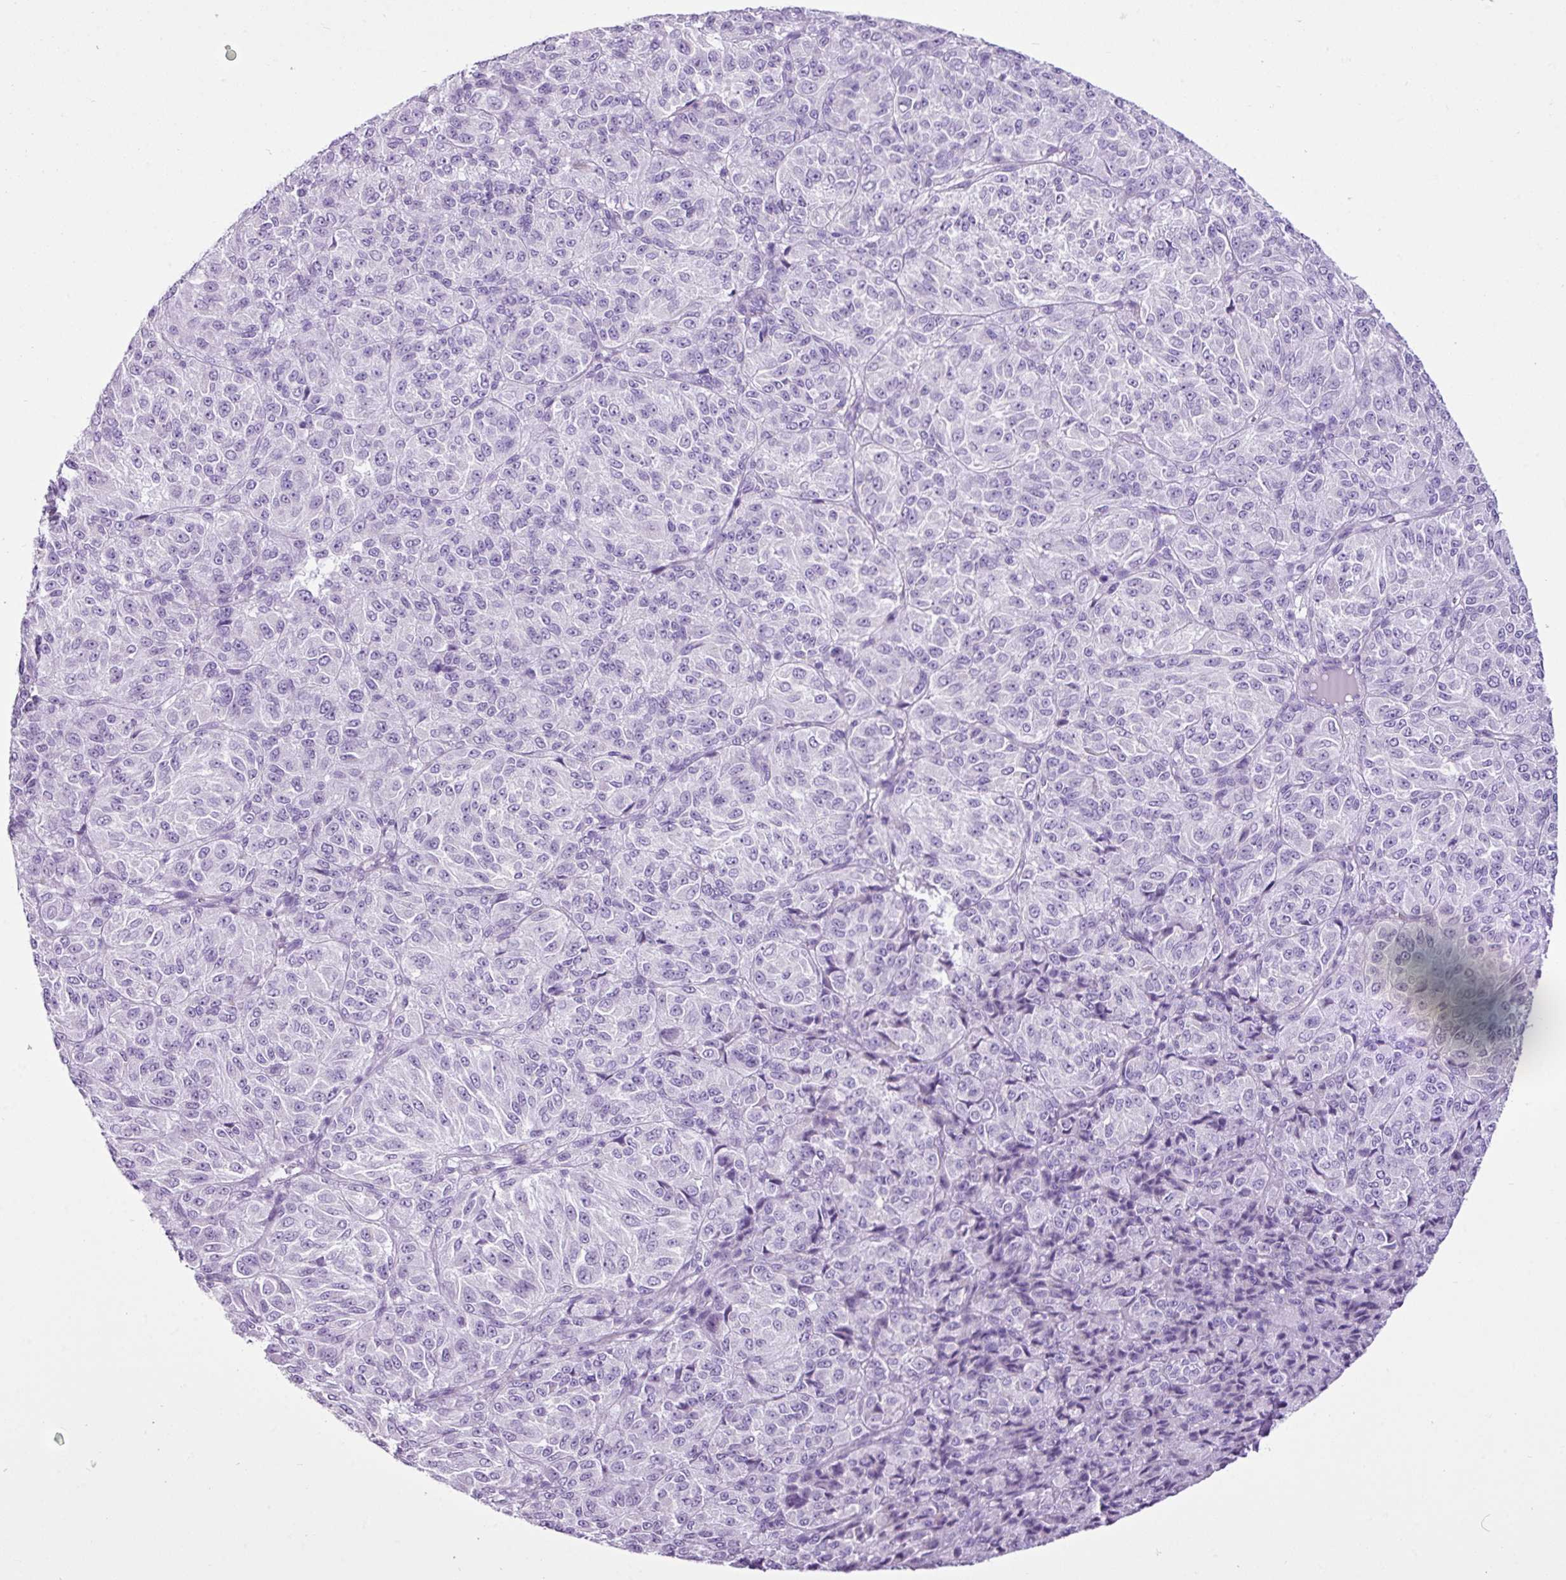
{"staining": {"intensity": "negative", "quantity": "none", "location": "none"}, "tissue": "melanoma", "cell_type": "Tumor cells", "image_type": "cancer", "snomed": [{"axis": "morphology", "description": "Malignant melanoma, Metastatic site"}, {"axis": "topography", "description": "Brain"}], "caption": "Tumor cells are negative for protein expression in human melanoma.", "gene": "LILRB4", "patient": {"sex": "female", "age": 56}}